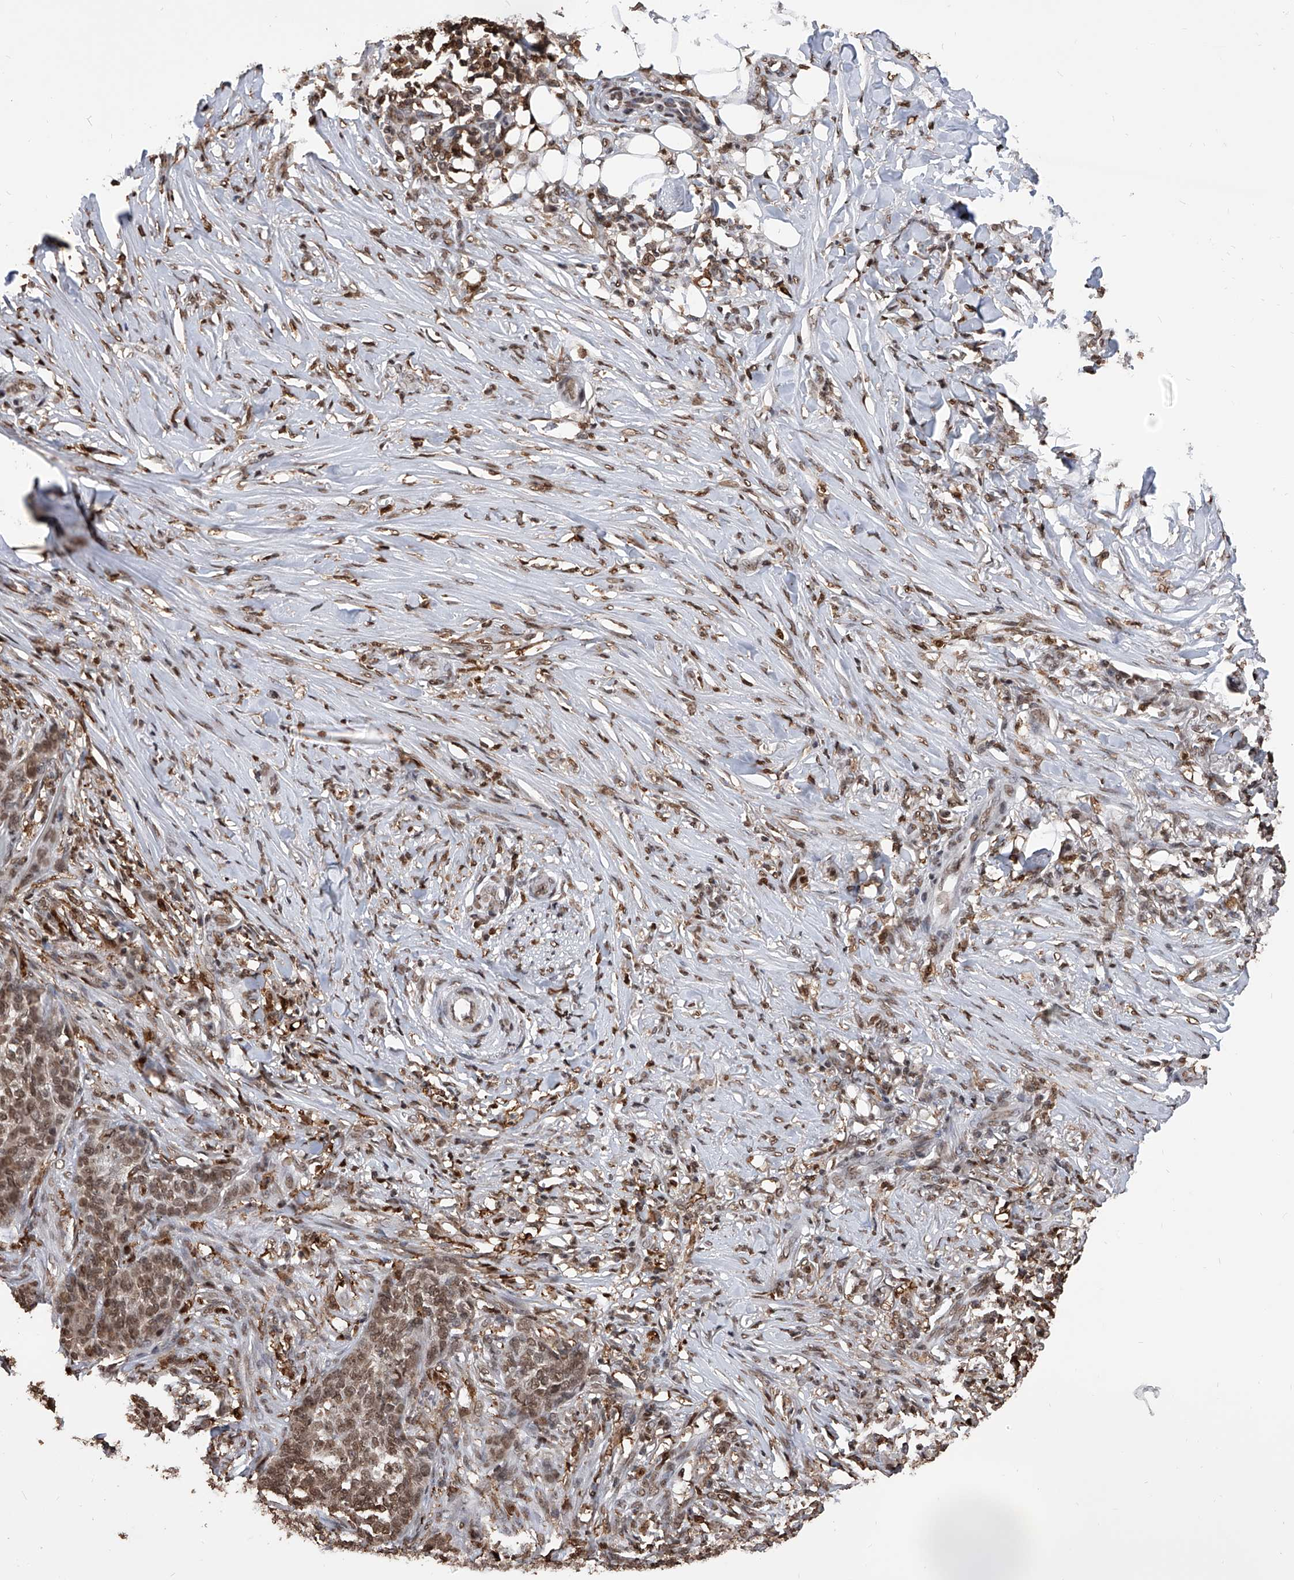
{"staining": {"intensity": "moderate", "quantity": ">75%", "location": "nuclear"}, "tissue": "skin cancer", "cell_type": "Tumor cells", "image_type": "cancer", "snomed": [{"axis": "morphology", "description": "Basal cell carcinoma"}, {"axis": "topography", "description": "Skin"}], "caption": "Moderate nuclear protein positivity is identified in about >75% of tumor cells in basal cell carcinoma (skin). Using DAB (3,3'-diaminobenzidine) (brown) and hematoxylin (blue) stains, captured at high magnification using brightfield microscopy.", "gene": "CFAP410", "patient": {"sex": "male", "age": 85}}